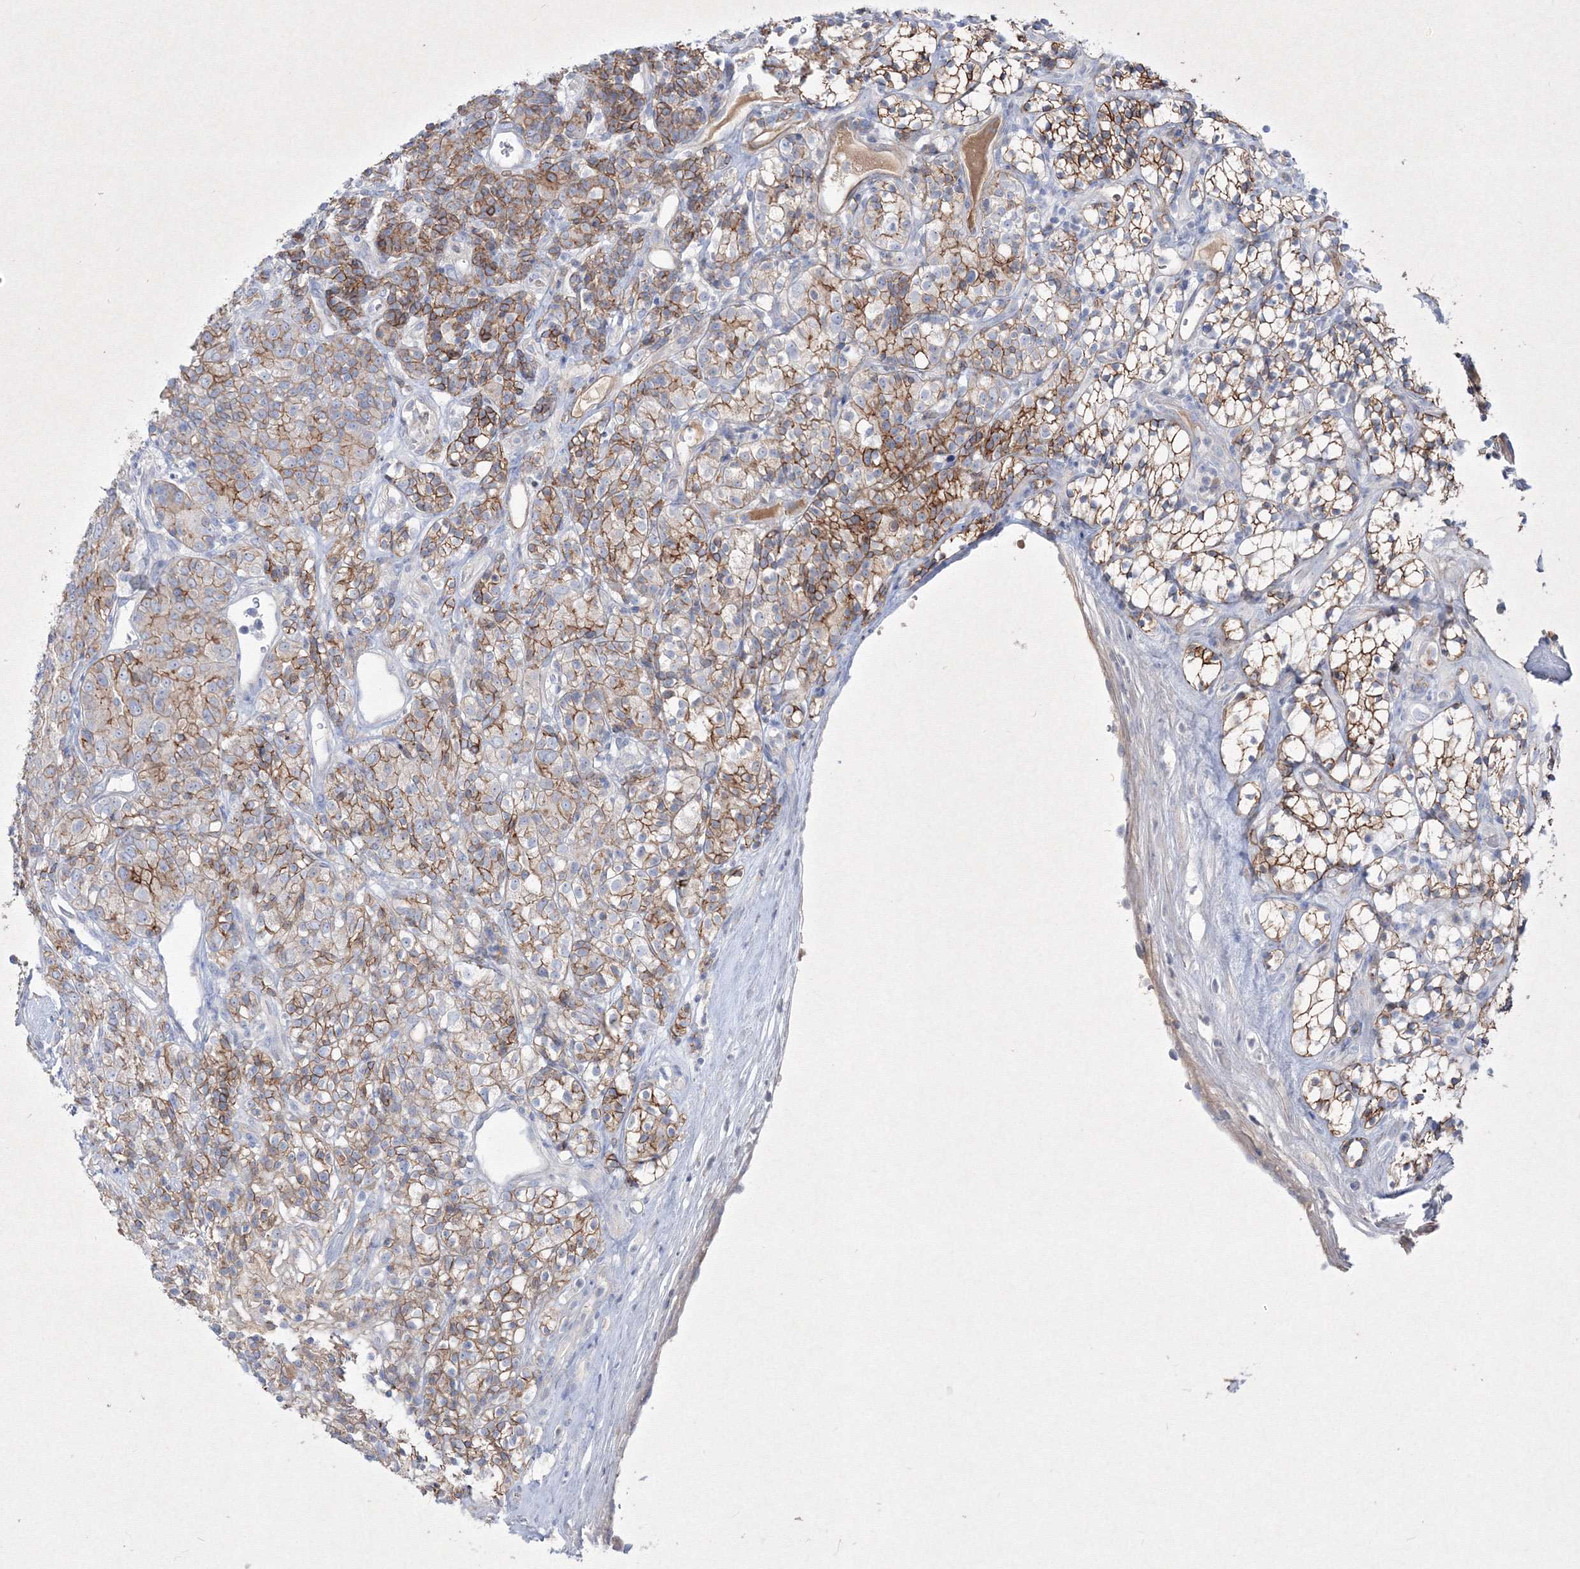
{"staining": {"intensity": "moderate", "quantity": ">75%", "location": "cytoplasmic/membranous"}, "tissue": "renal cancer", "cell_type": "Tumor cells", "image_type": "cancer", "snomed": [{"axis": "morphology", "description": "Adenocarcinoma, NOS"}, {"axis": "topography", "description": "Kidney"}], "caption": "Protein expression analysis of renal cancer (adenocarcinoma) demonstrates moderate cytoplasmic/membranous expression in approximately >75% of tumor cells.", "gene": "TMEM139", "patient": {"sex": "male", "age": 77}}